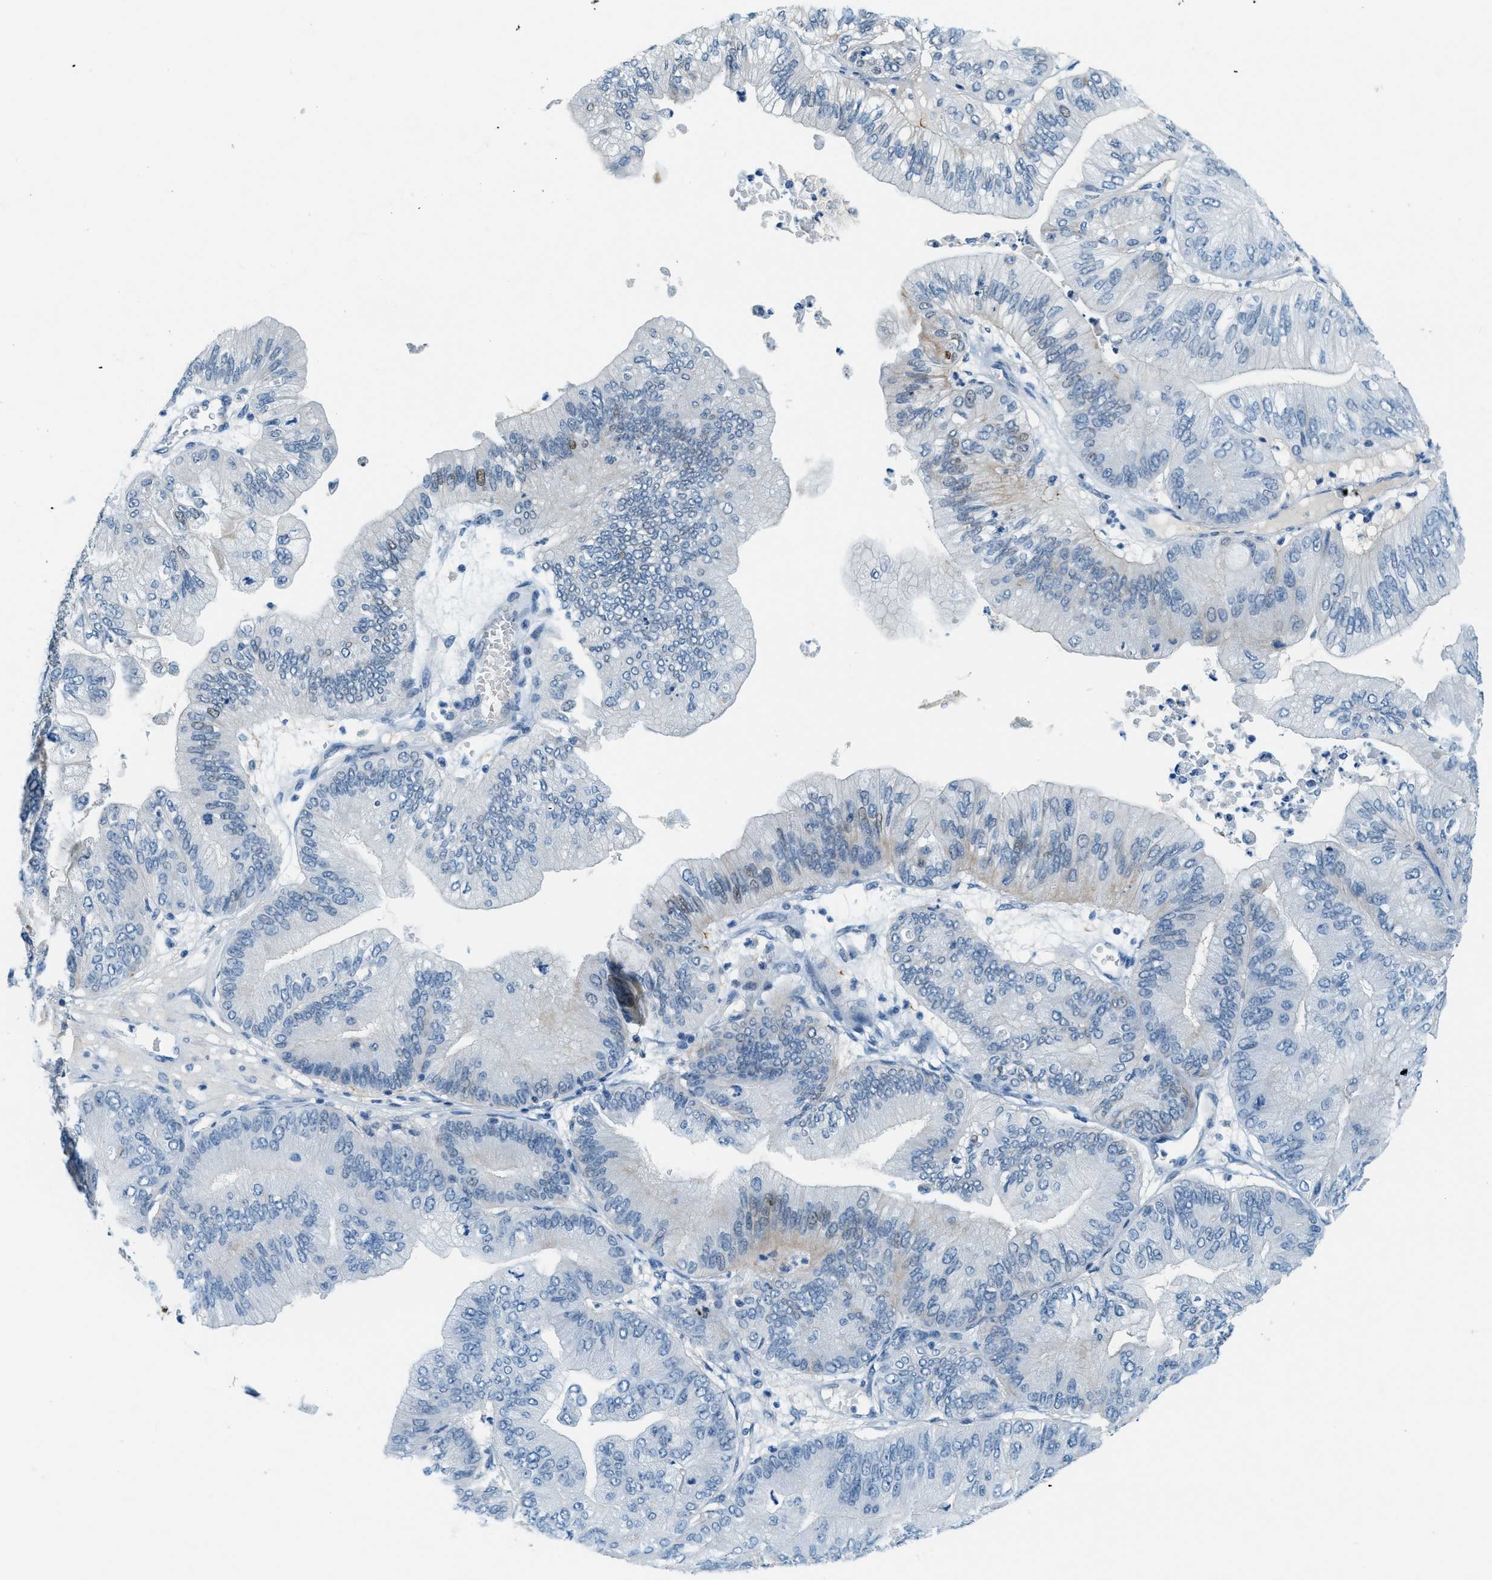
{"staining": {"intensity": "weak", "quantity": "<25%", "location": "cytoplasmic/membranous"}, "tissue": "ovarian cancer", "cell_type": "Tumor cells", "image_type": "cancer", "snomed": [{"axis": "morphology", "description": "Cystadenocarcinoma, mucinous, NOS"}, {"axis": "topography", "description": "Ovary"}], "caption": "A high-resolution image shows IHC staining of ovarian cancer, which displays no significant positivity in tumor cells.", "gene": "CYP4X1", "patient": {"sex": "female", "age": 61}}